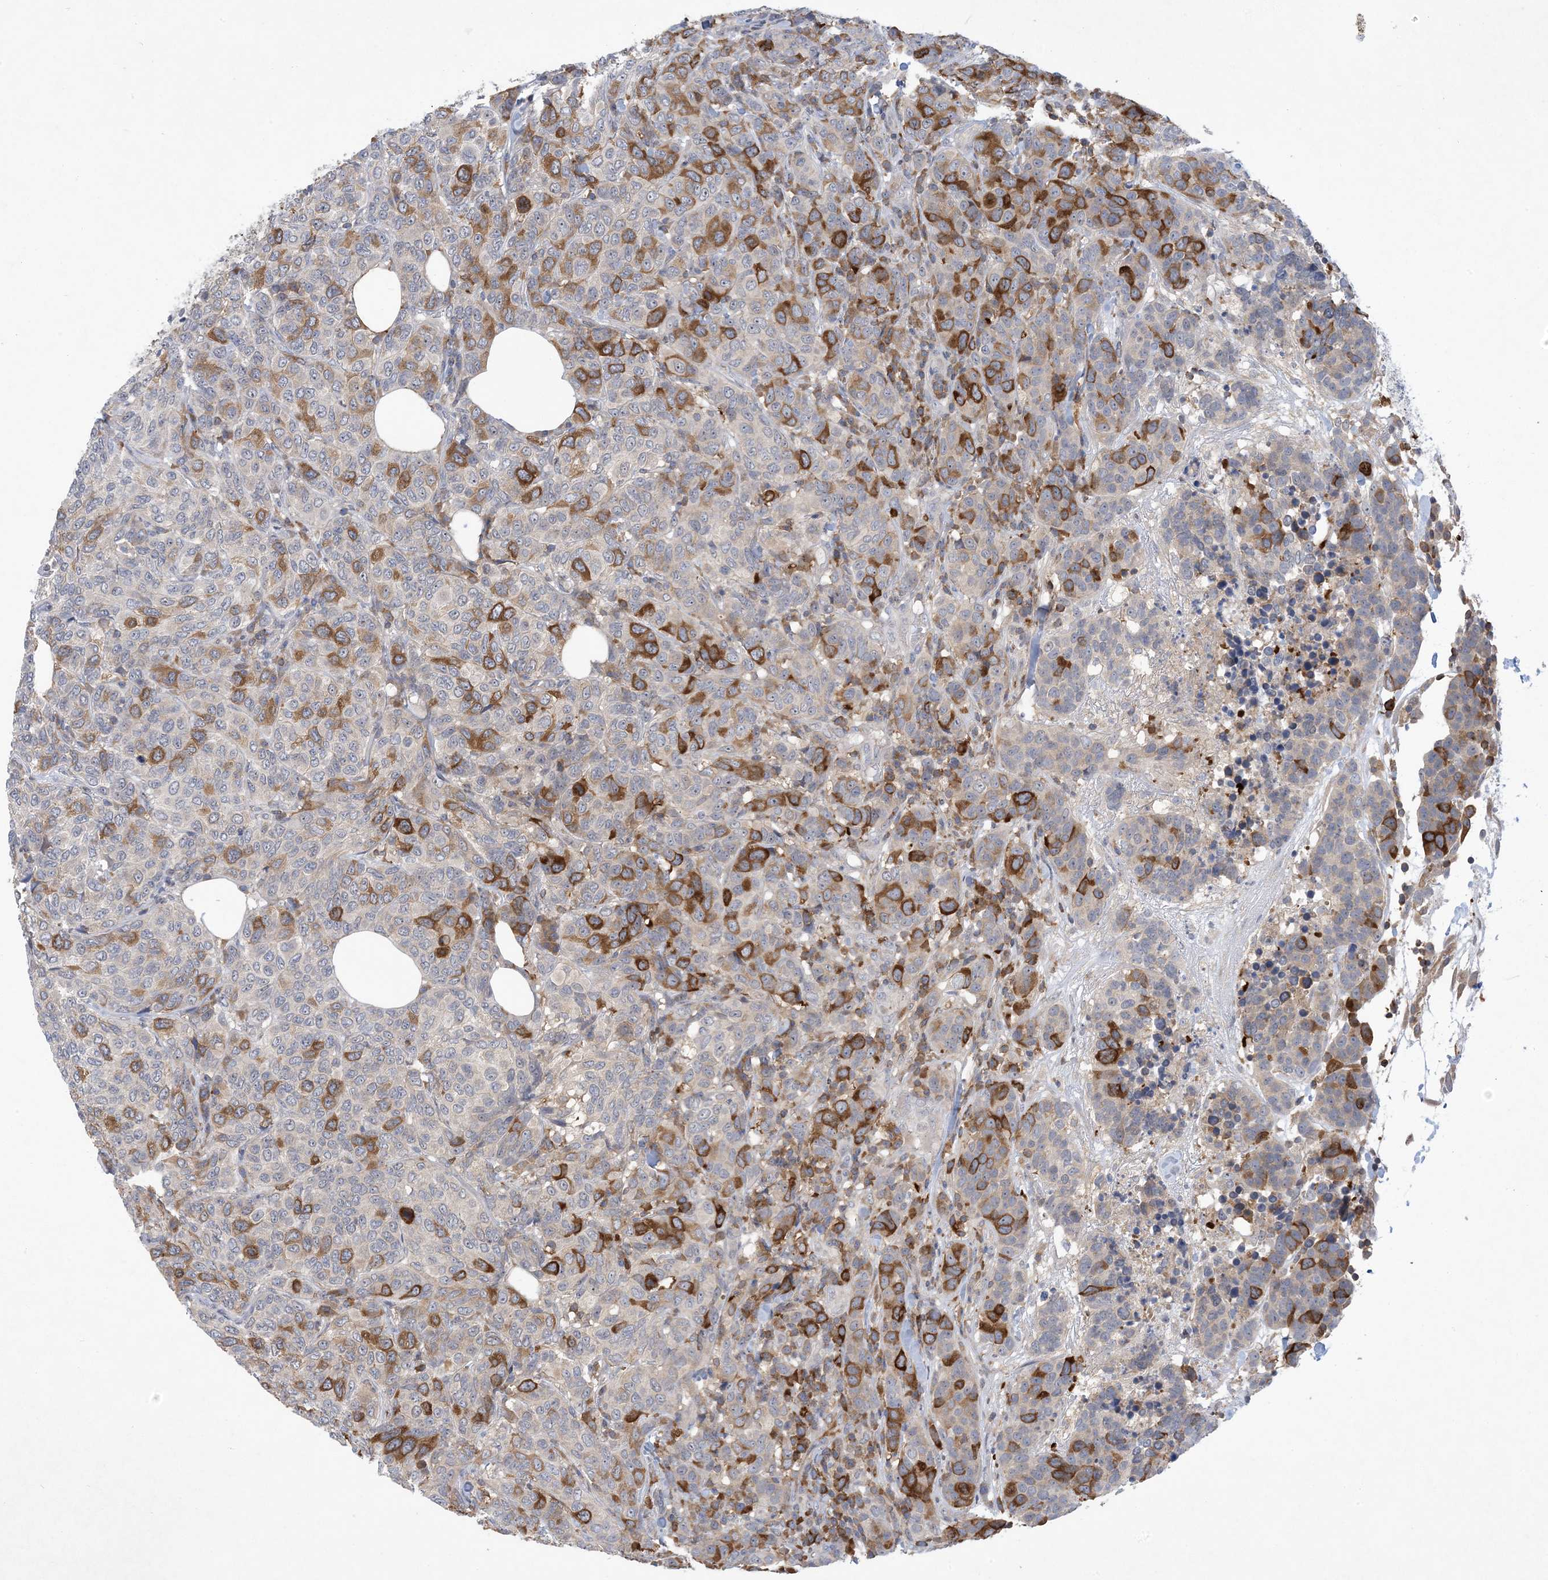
{"staining": {"intensity": "strong", "quantity": "25%-75%", "location": "cytoplasmic/membranous"}, "tissue": "breast cancer", "cell_type": "Tumor cells", "image_type": "cancer", "snomed": [{"axis": "morphology", "description": "Duct carcinoma"}, {"axis": "topography", "description": "Breast"}], "caption": "Strong cytoplasmic/membranous expression is appreciated in about 25%-75% of tumor cells in breast cancer (intraductal carcinoma). Using DAB (brown) and hematoxylin (blue) stains, captured at high magnification using brightfield microscopy.", "gene": "AOC1", "patient": {"sex": "female", "age": 55}}